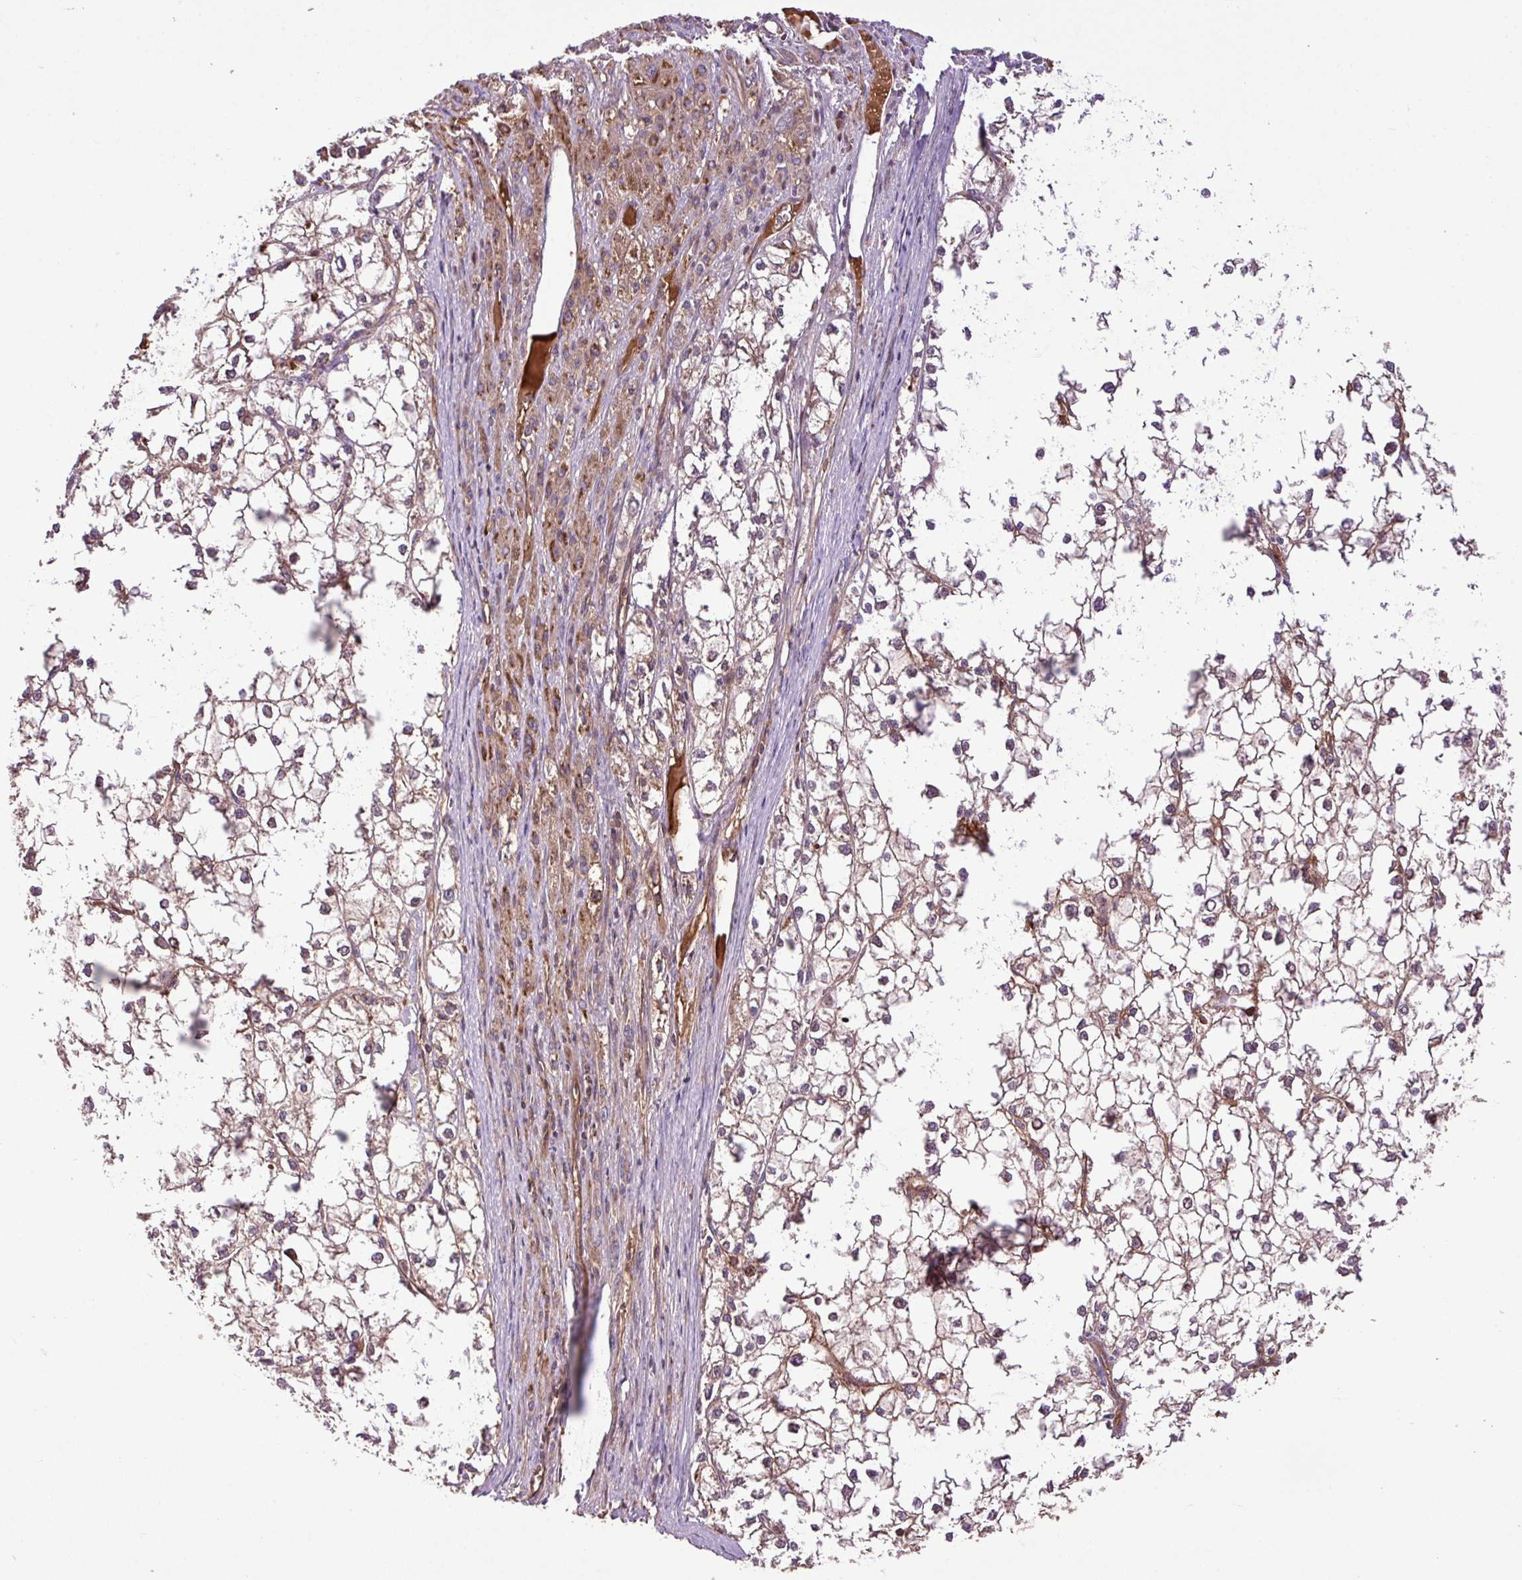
{"staining": {"intensity": "weak", "quantity": "25%-75%", "location": "cytoplasmic/membranous,nuclear"}, "tissue": "liver cancer", "cell_type": "Tumor cells", "image_type": "cancer", "snomed": [{"axis": "morphology", "description": "Carcinoma, Hepatocellular, NOS"}, {"axis": "topography", "description": "Liver"}], "caption": "An IHC histopathology image of tumor tissue is shown. Protein staining in brown shows weak cytoplasmic/membranous and nuclear positivity in liver hepatocellular carcinoma within tumor cells.", "gene": "ZNF266", "patient": {"sex": "female", "age": 43}}